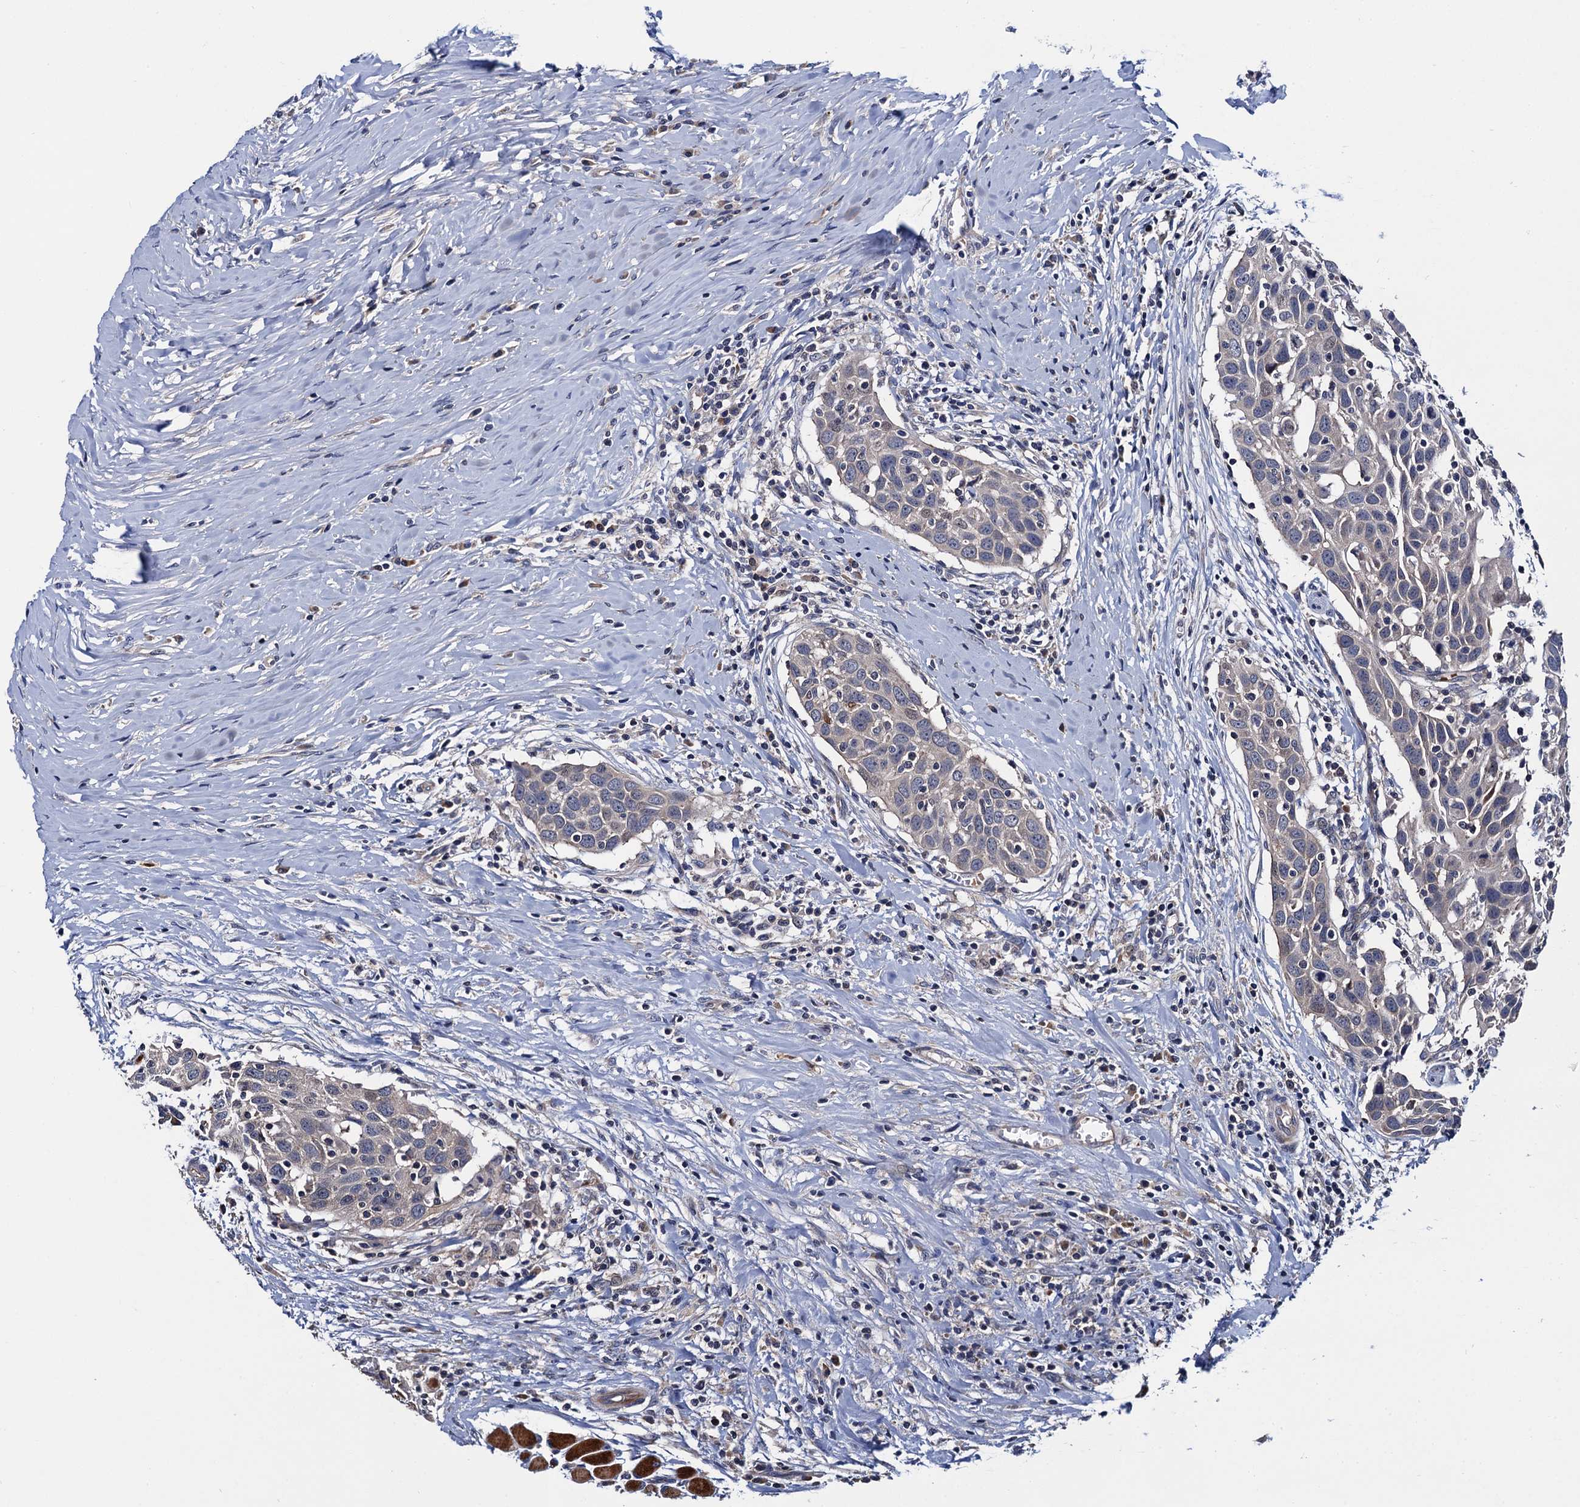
{"staining": {"intensity": "negative", "quantity": "none", "location": "none"}, "tissue": "head and neck cancer", "cell_type": "Tumor cells", "image_type": "cancer", "snomed": [{"axis": "morphology", "description": "Squamous cell carcinoma, NOS"}, {"axis": "topography", "description": "Oral tissue"}, {"axis": "topography", "description": "Head-Neck"}], "caption": "Squamous cell carcinoma (head and neck) was stained to show a protein in brown. There is no significant expression in tumor cells. (Brightfield microscopy of DAB (3,3'-diaminobenzidine) immunohistochemistry (IHC) at high magnification).", "gene": "TRMT112", "patient": {"sex": "female", "age": 50}}